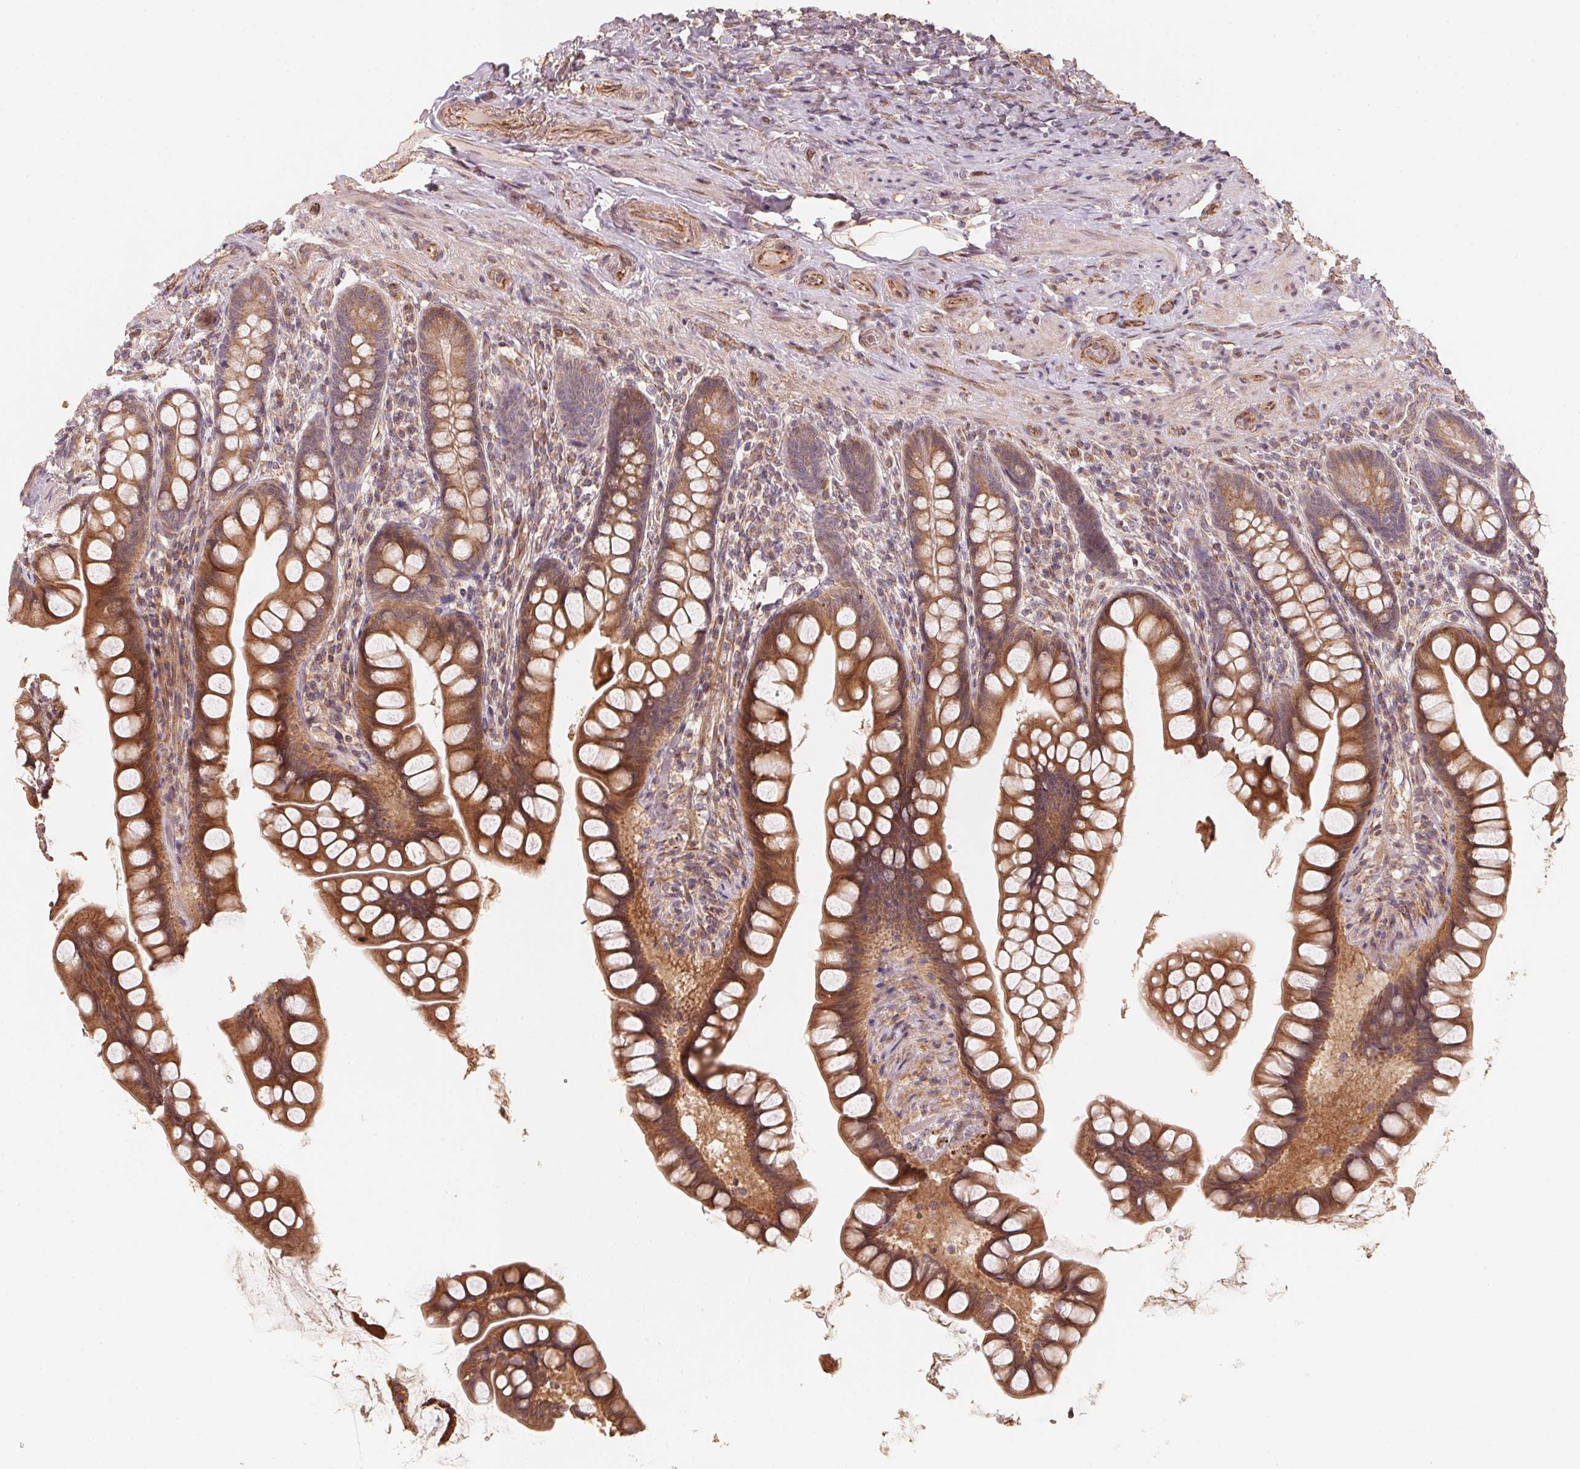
{"staining": {"intensity": "moderate", "quantity": ">75%", "location": "cytoplasmic/membranous"}, "tissue": "small intestine", "cell_type": "Glandular cells", "image_type": "normal", "snomed": [{"axis": "morphology", "description": "Normal tissue, NOS"}, {"axis": "topography", "description": "Small intestine"}], "caption": "IHC image of normal small intestine stained for a protein (brown), which demonstrates medium levels of moderate cytoplasmic/membranous positivity in about >75% of glandular cells.", "gene": "TSPAN12", "patient": {"sex": "male", "age": 70}}